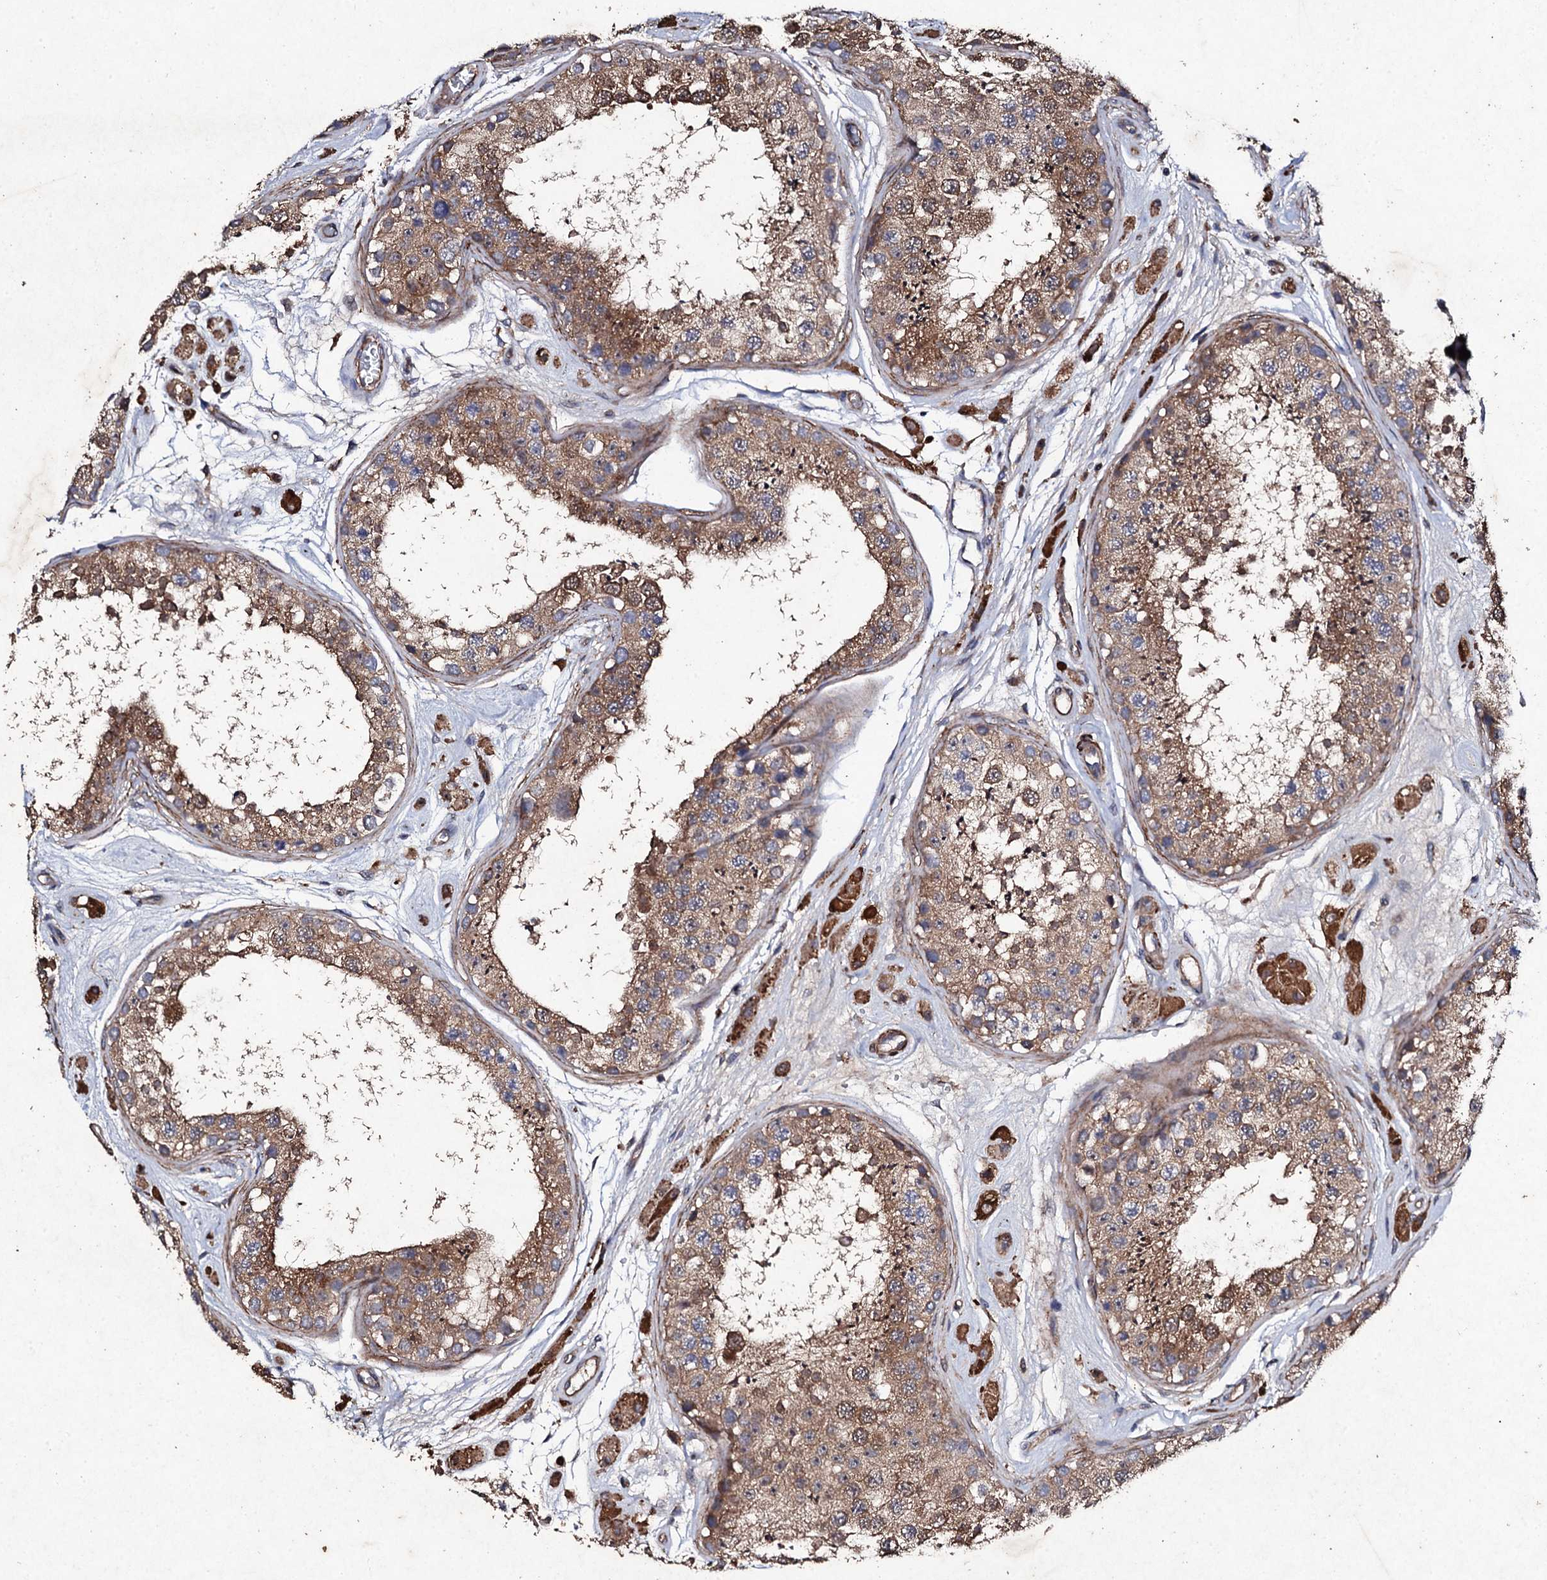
{"staining": {"intensity": "moderate", "quantity": ">75%", "location": "cytoplasmic/membranous"}, "tissue": "testis", "cell_type": "Cells in seminiferous ducts", "image_type": "normal", "snomed": [{"axis": "morphology", "description": "Normal tissue, NOS"}, {"axis": "topography", "description": "Testis"}], "caption": "Approximately >75% of cells in seminiferous ducts in benign human testis reveal moderate cytoplasmic/membranous protein staining as visualized by brown immunohistochemical staining.", "gene": "MOCOS", "patient": {"sex": "male", "age": 25}}